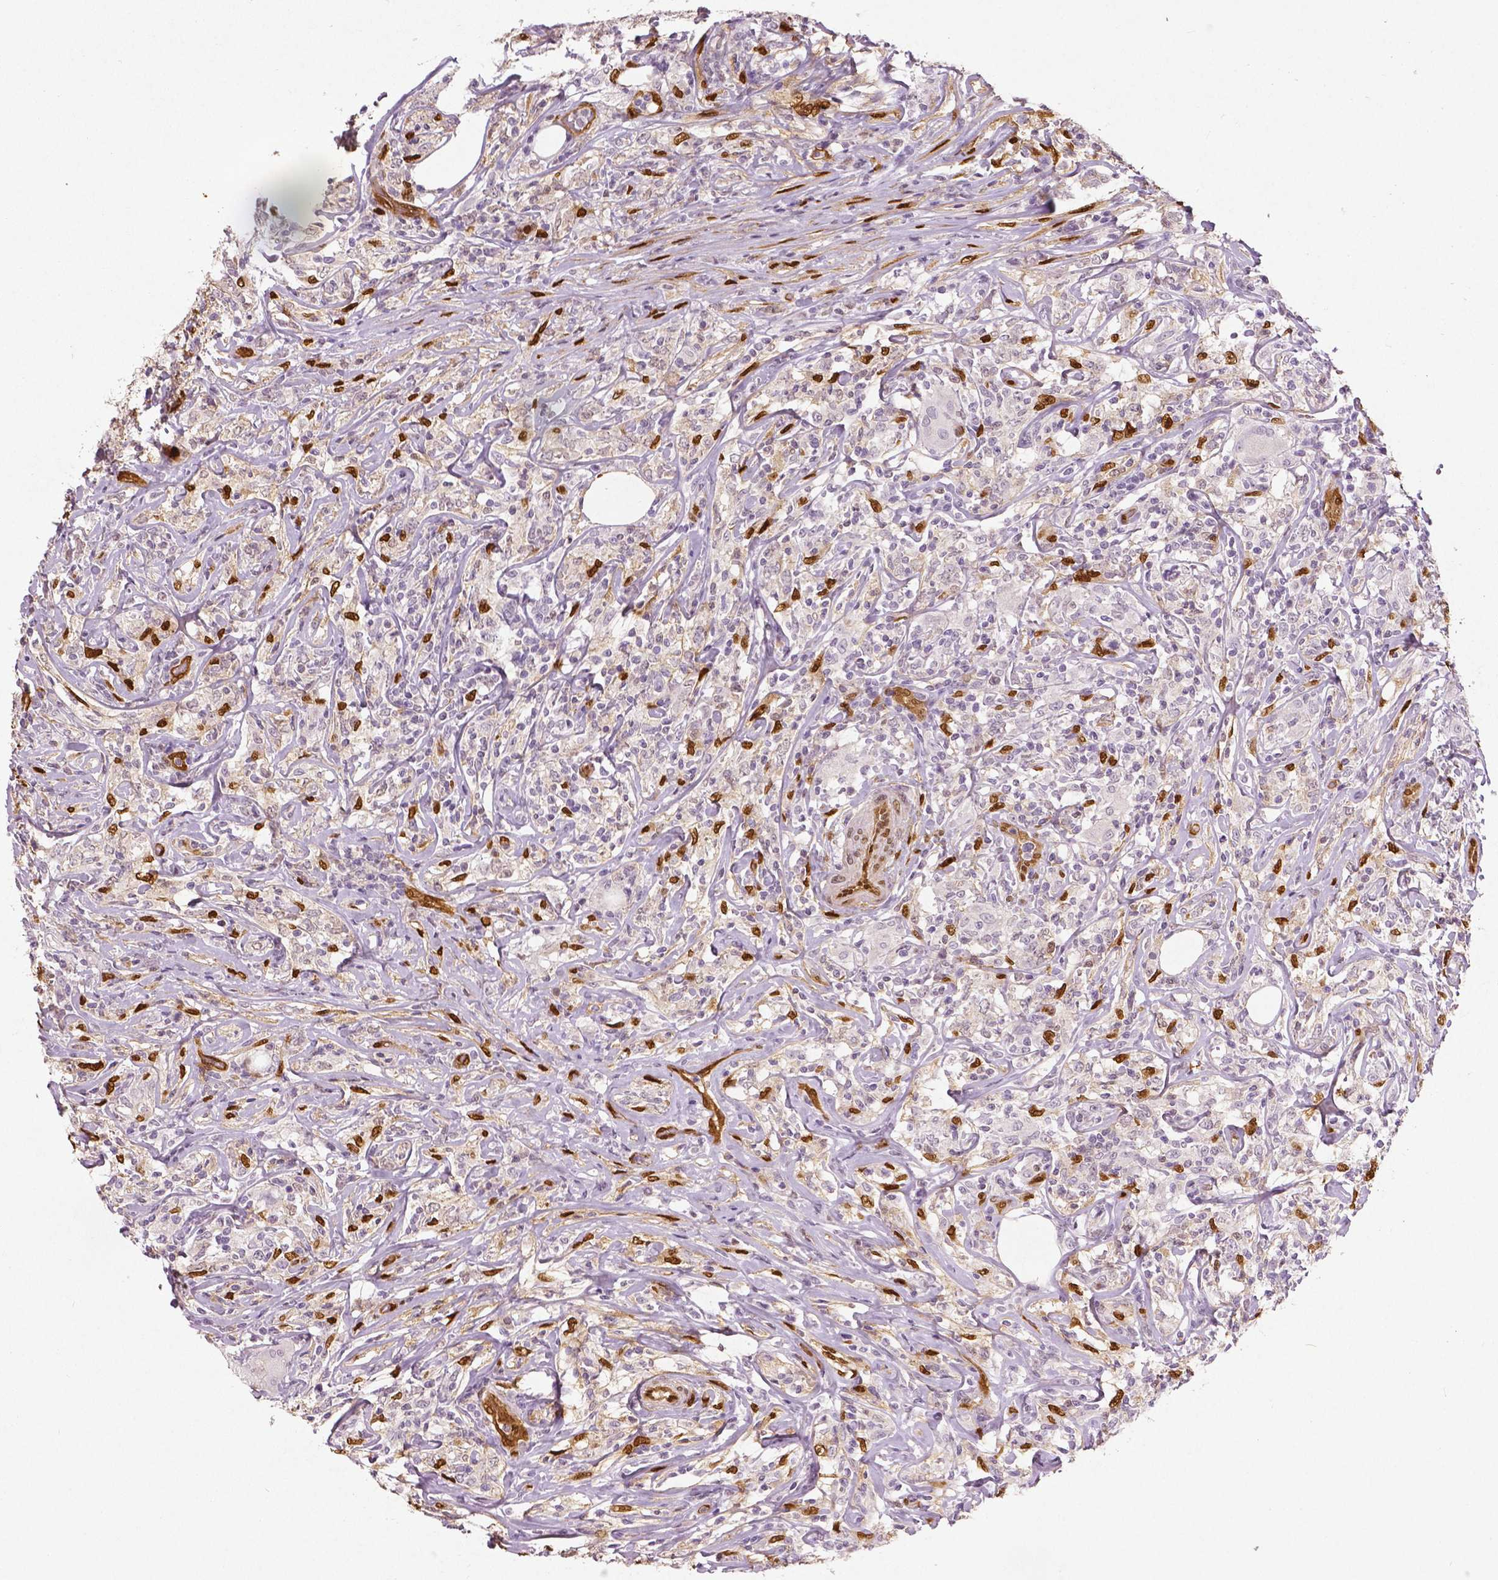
{"staining": {"intensity": "negative", "quantity": "none", "location": "none"}, "tissue": "lymphoma", "cell_type": "Tumor cells", "image_type": "cancer", "snomed": [{"axis": "morphology", "description": "Malignant lymphoma, non-Hodgkin's type, High grade"}, {"axis": "topography", "description": "Lymph node"}], "caption": "Protein analysis of malignant lymphoma, non-Hodgkin's type (high-grade) shows no significant positivity in tumor cells.", "gene": "WWTR1", "patient": {"sex": "female", "age": 84}}